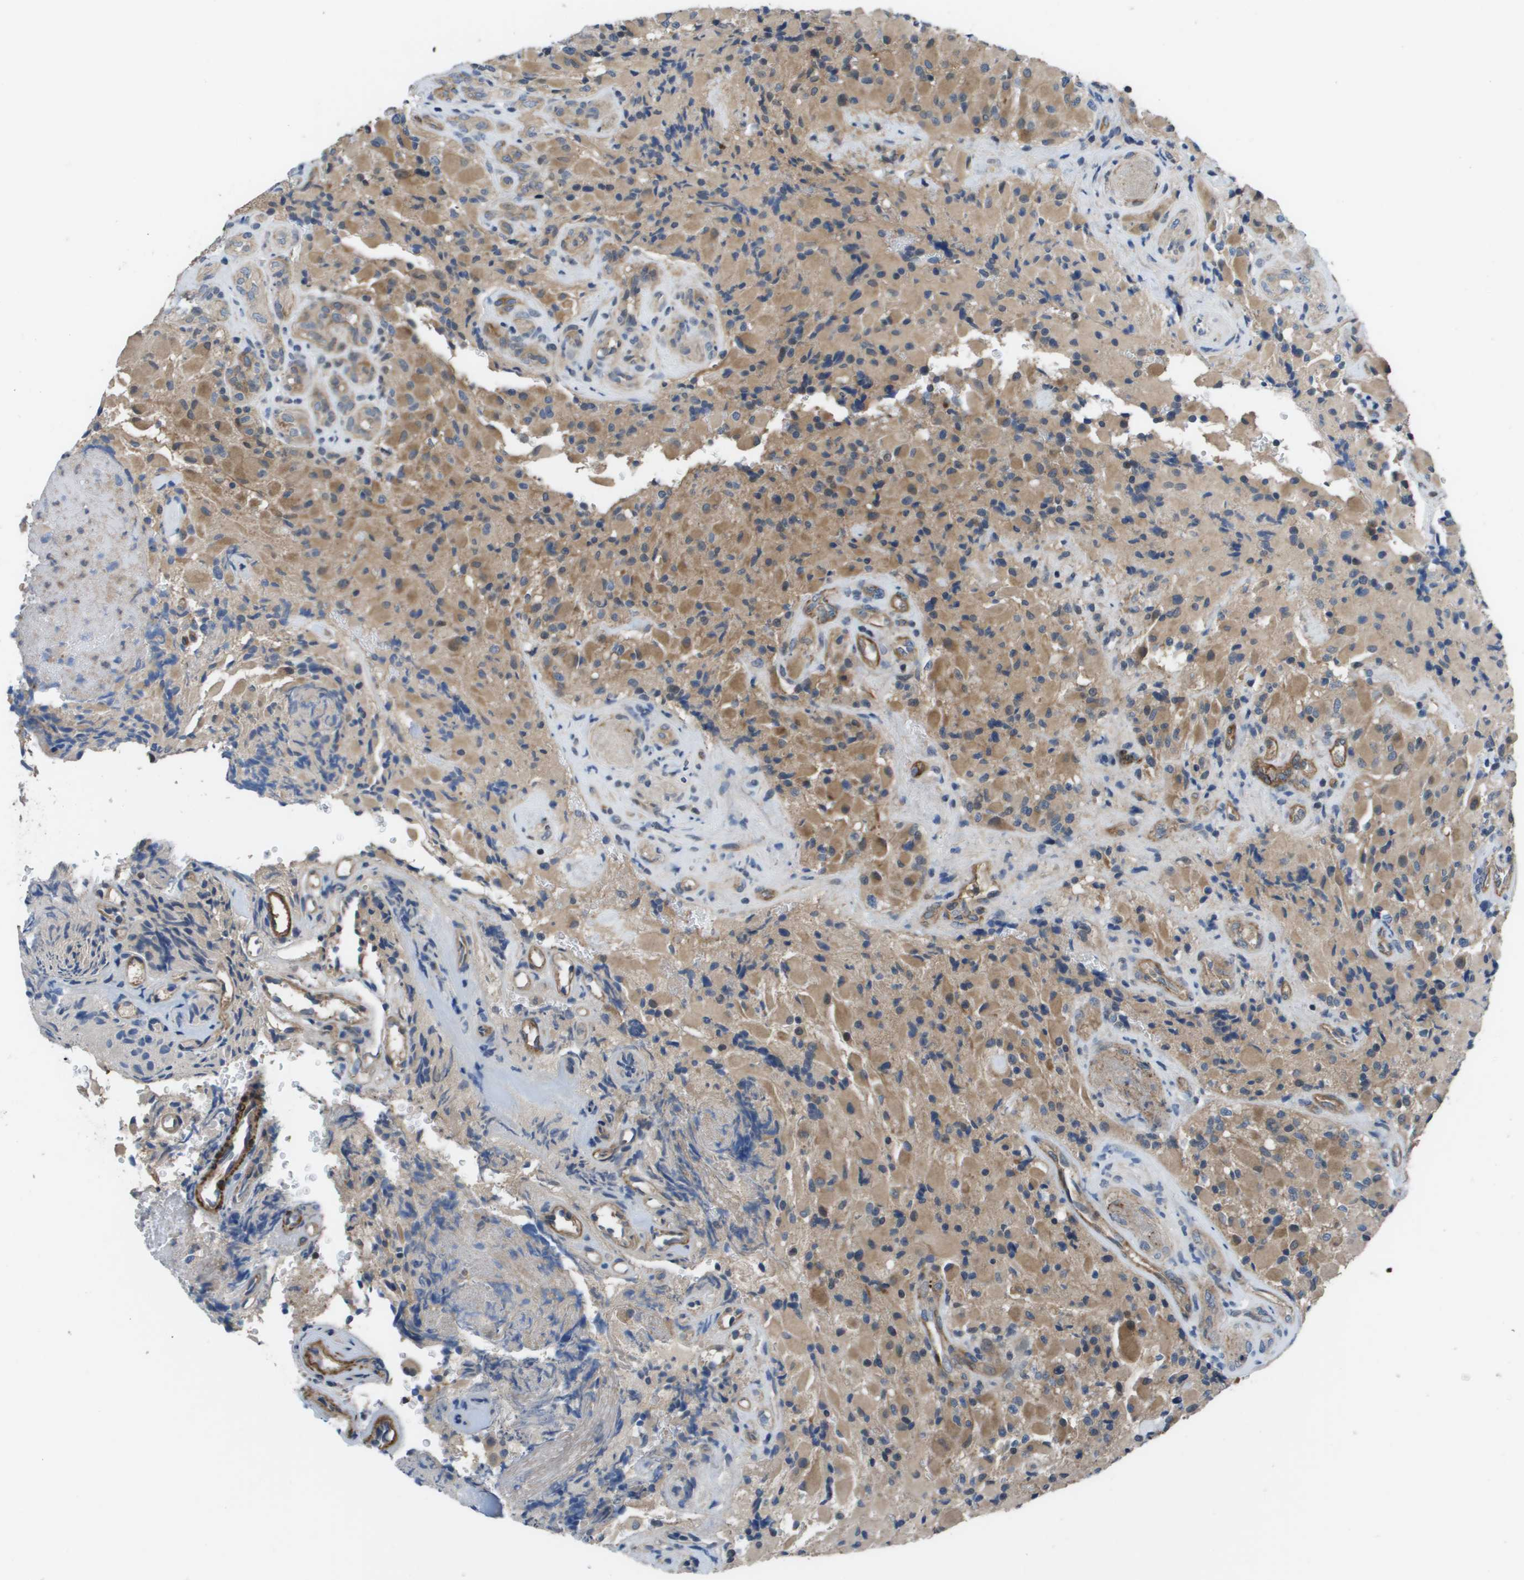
{"staining": {"intensity": "moderate", "quantity": ">75%", "location": "cytoplasmic/membranous"}, "tissue": "glioma", "cell_type": "Tumor cells", "image_type": "cancer", "snomed": [{"axis": "morphology", "description": "Glioma, malignant, High grade"}, {"axis": "topography", "description": "Brain"}], "caption": "Immunohistochemical staining of human malignant glioma (high-grade) shows moderate cytoplasmic/membranous protein expression in about >75% of tumor cells. (DAB IHC with brightfield microscopy, high magnification).", "gene": "ENPP5", "patient": {"sex": "male", "age": 71}}